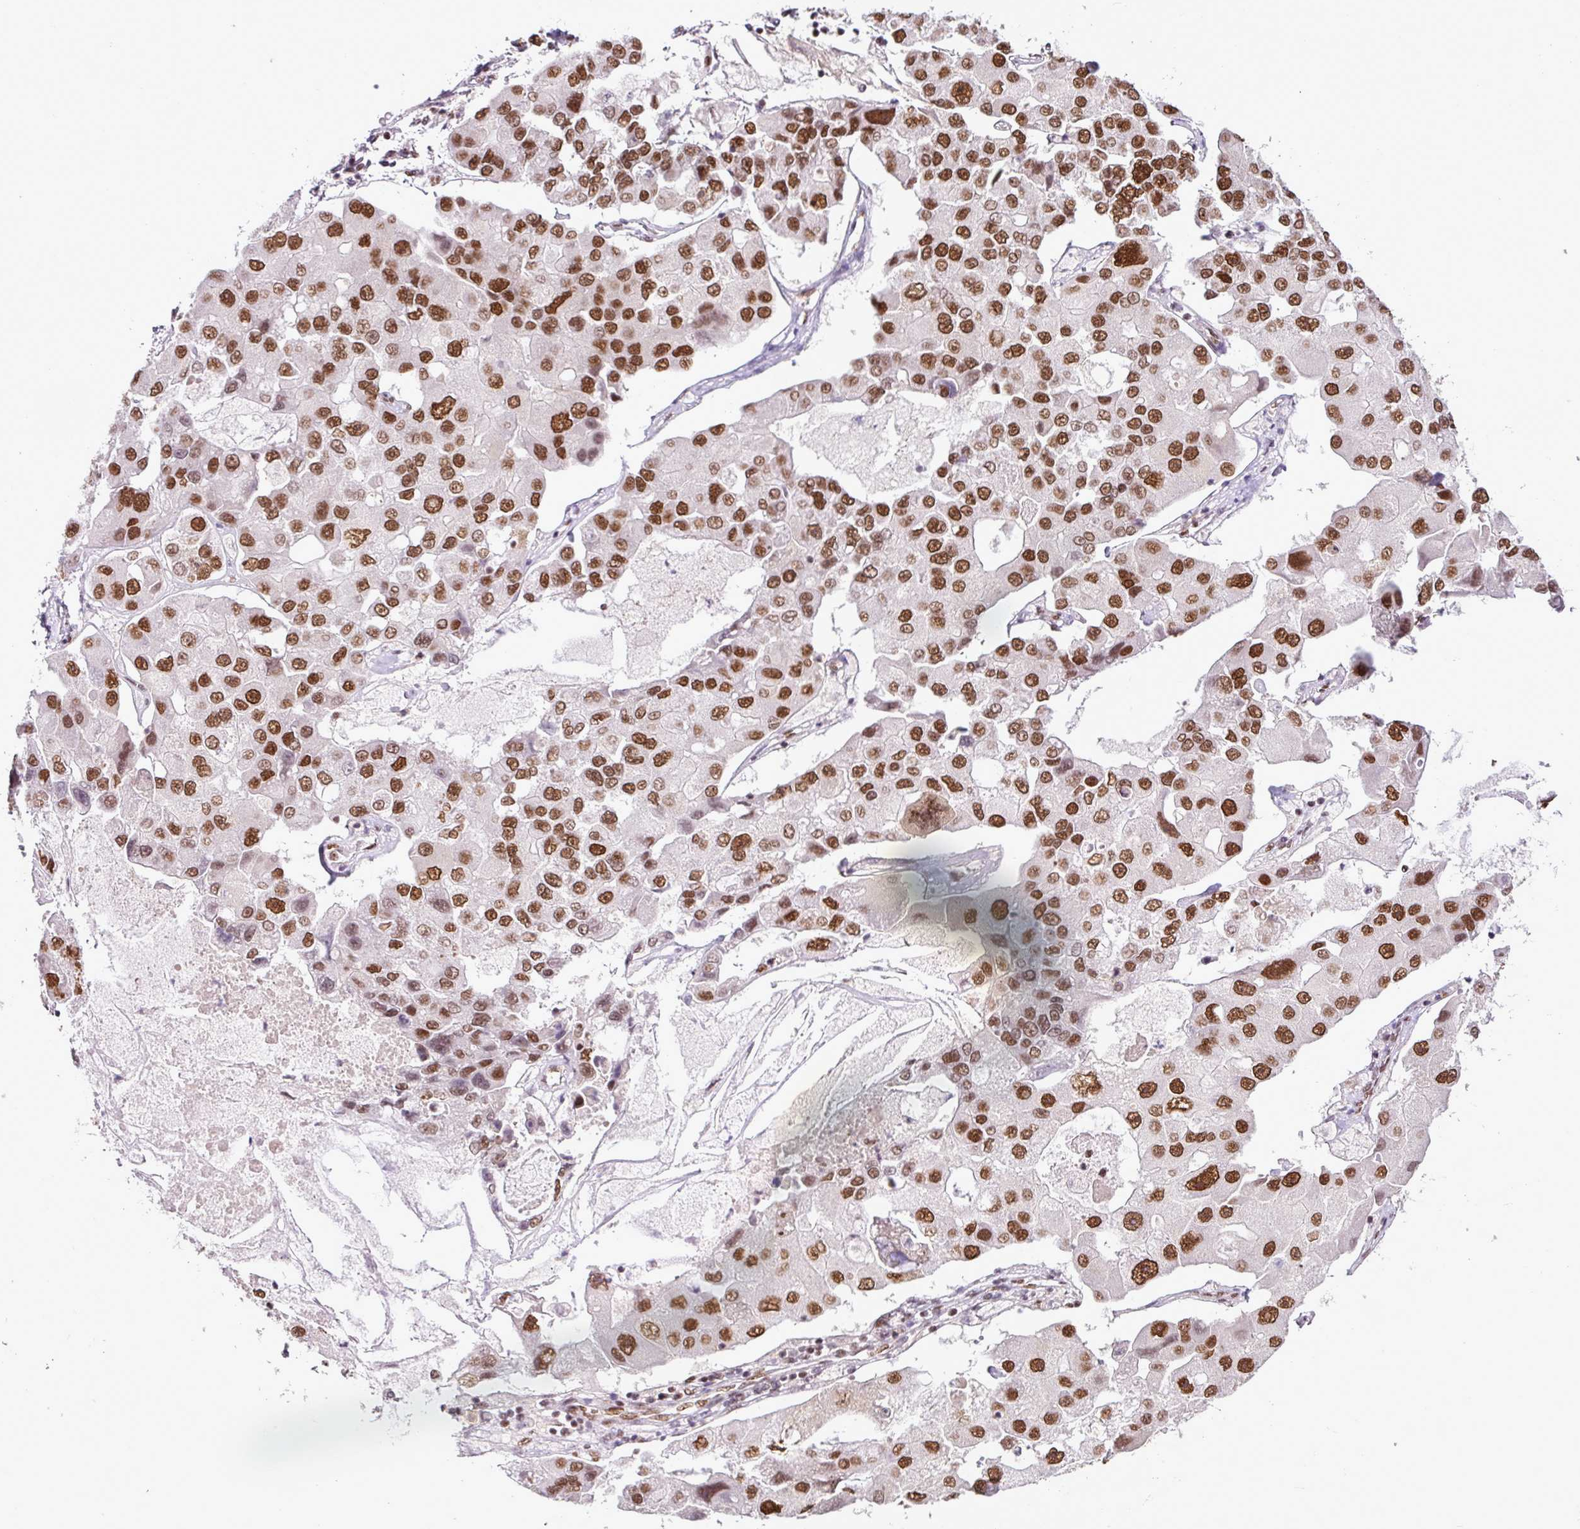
{"staining": {"intensity": "moderate", "quantity": ">75%", "location": "nuclear"}, "tissue": "lung cancer", "cell_type": "Tumor cells", "image_type": "cancer", "snomed": [{"axis": "morphology", "description": "Adenocarcinoma, NOS"}, {"axis": "topography", "description": "Lung"}], "caption": "DAB (3,3'-diaminobenzidine) immunohistochemical staining of lung cancer (adenocarcinoma) shows moderate nuclear protein positivity in approximately >75% of tumor cells.", "gene": "PGAP4", "patient": {"sex": "female", "age": 54}}